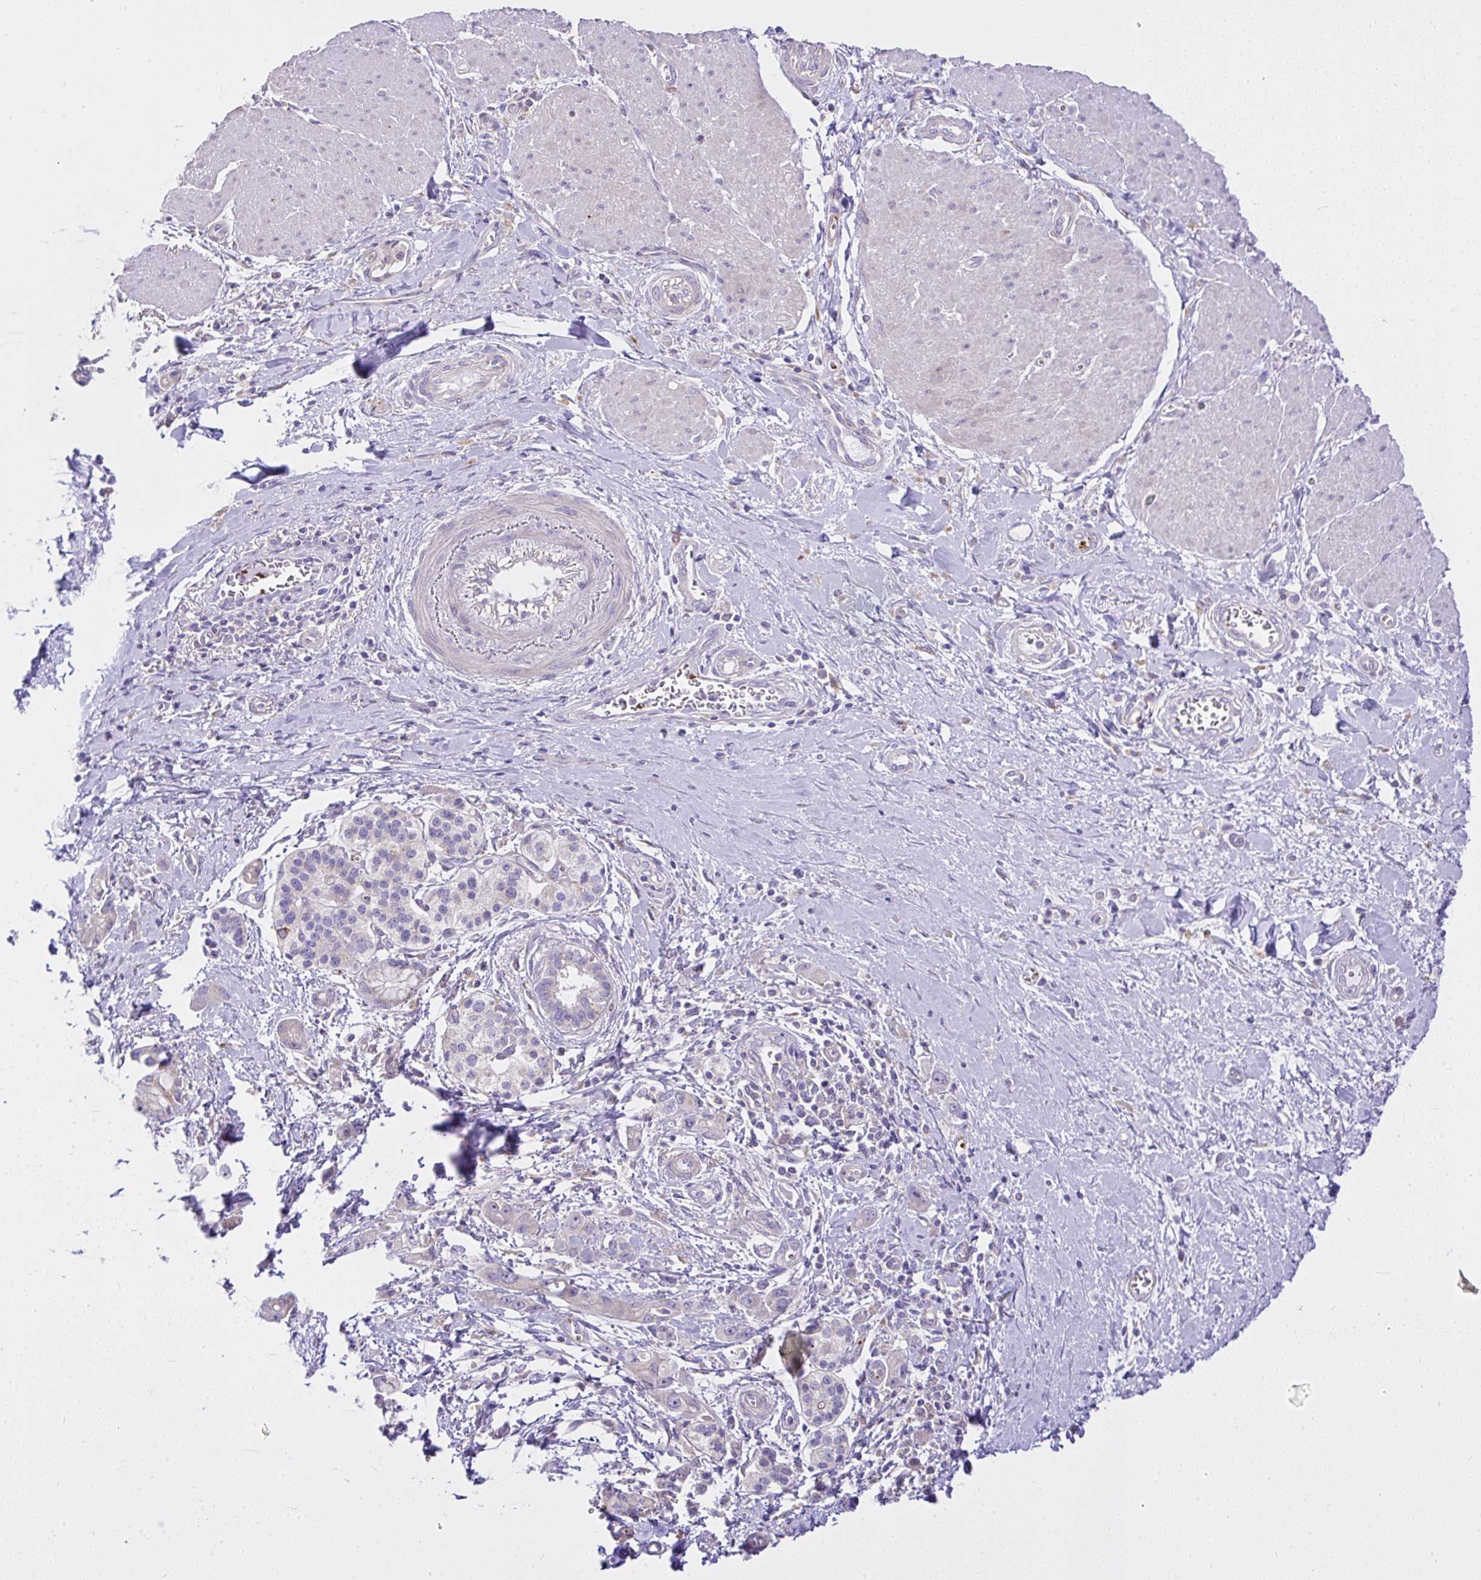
{"staining": {"intensity": "negative", "quantity": "none", "location": "none"}, "tissue": "pancreatic cancer", "cell_type": "Tumor cells", "image_type": "cancer", "snomed": [{"axis": "morphology", "description": "Adenocarcinoma, NOS"}, {"axis": "topography", "description": "Pancreas"}], "caption": "Immunohistochemical staining of human pancreatic cancer displays no significant staining in tumor cells.", "gene": "CCDC142", "patient": {"sex": "male", "age": 68}}